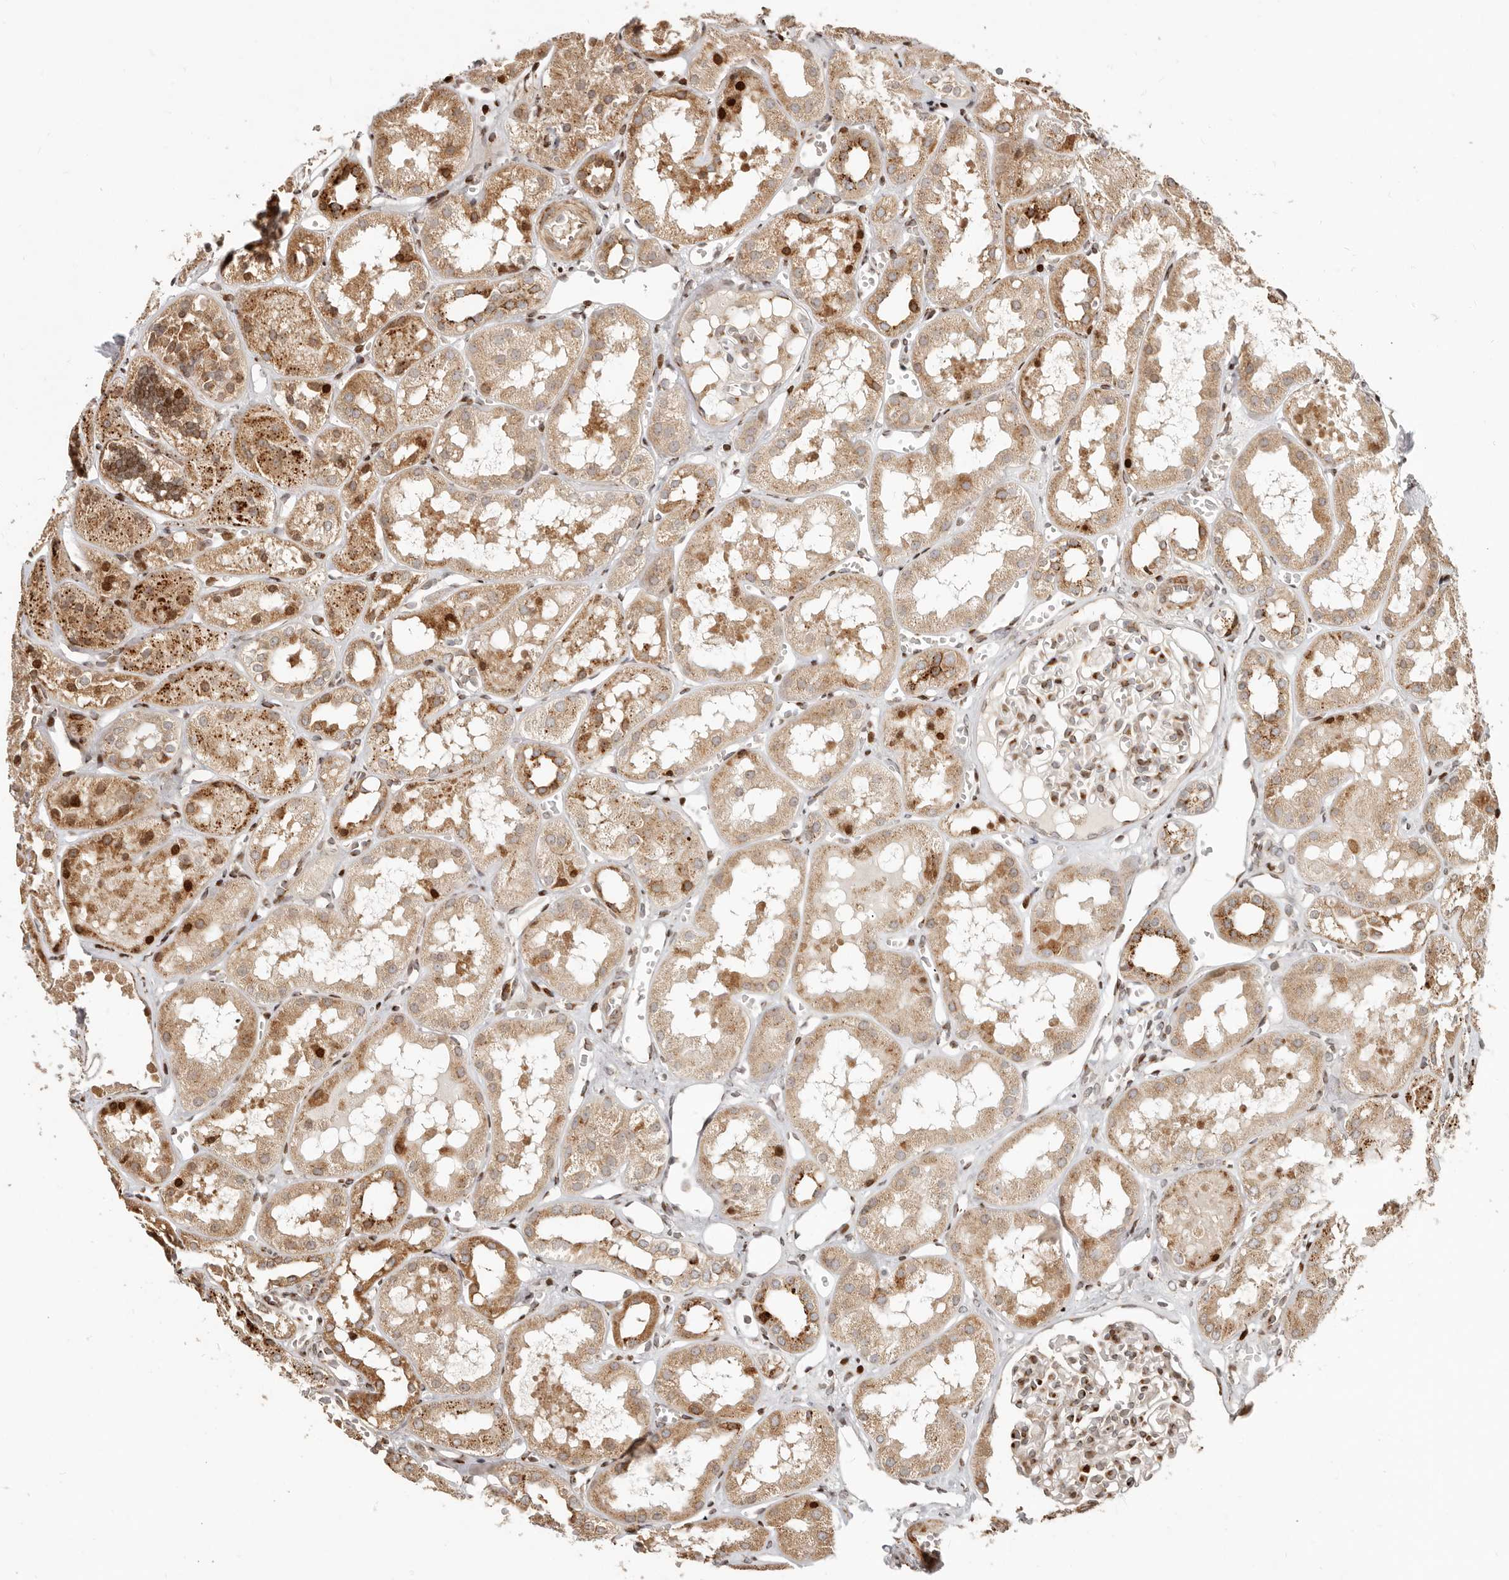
{"staining": {"intensity": "moderate", "quantity": "25%-75%", "location": "cytoplasmic/membranous"}, "tissue": "kidney", "cell_type": "Cells in glomeruli", "image_type": "normal", "snomed": [{"axis": "morphology", "description": "Normal tissue, NOS"}, {"axis": "topography", "description": "Kidney"}], "caption": "This micrograph demonstrates benign kidney stained with immunohistochemistry (IHC) to label a protein in brown. The cytoplasmic/membranous of cells in glomeruli show moderate positivity for the protein. Nuclei are counter-stained blue.", "gene": "TRIM4", "patient": {"sex": "male", "age": 16}}